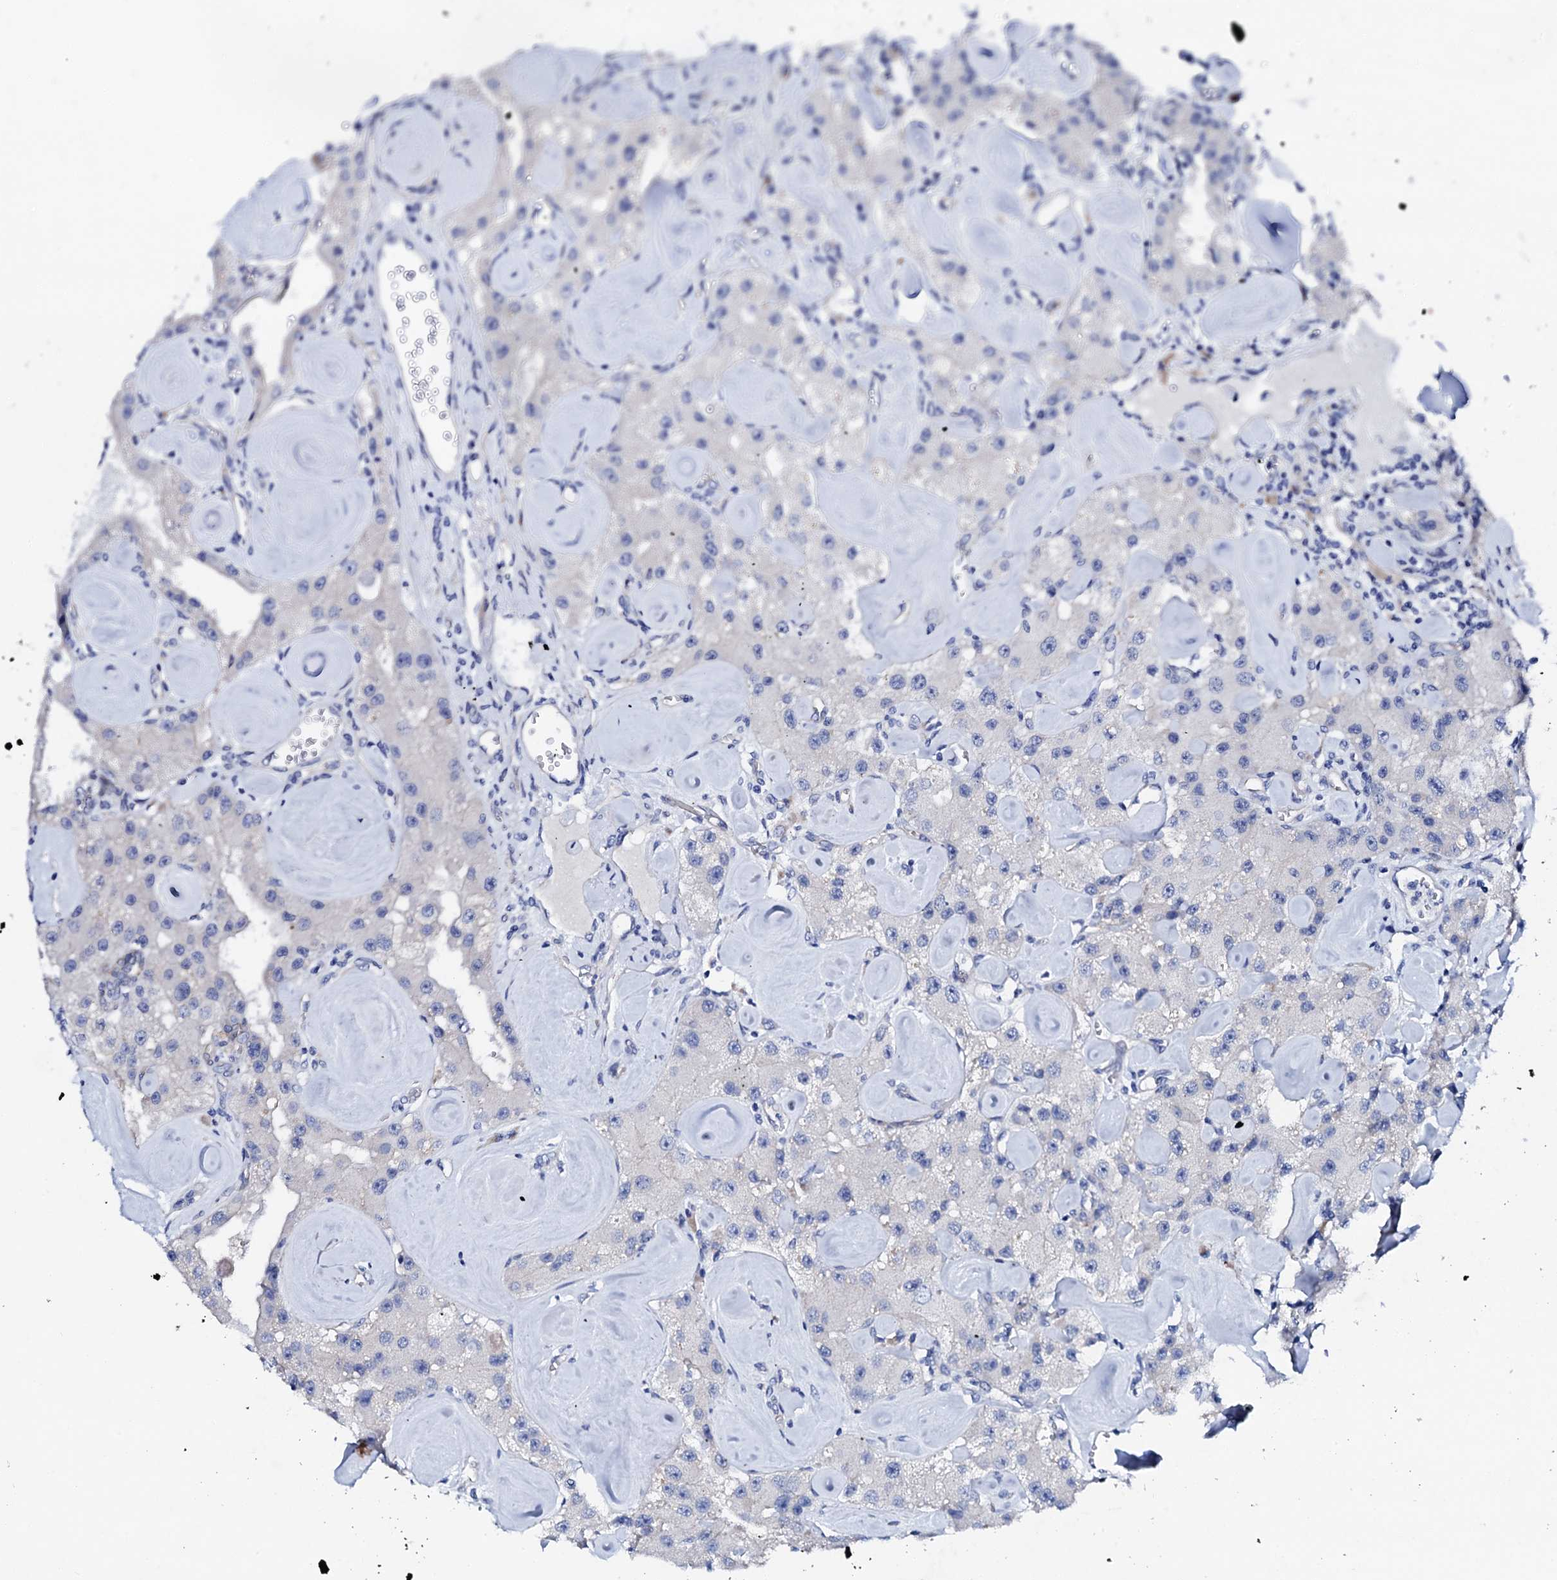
{"staining": {"intensity": "negative", "quantity": "none", "location": "none"}, "tissue": "carcinoid", "cell_type": "Tumor cells", "image_type": "cancer", "snomed": [{"axis": "morphology", "description": "Carcinoid, malignant, NOS"}, {"axis": "topography", "description": "Pancreas"}], "caption": "Human carcinoid stained for a protein using immunohistochemistry (IHC) exhibits no positivity in tumor cells.", "gene": "TRDN", "patient": {"sex": "male", "age": 41}}